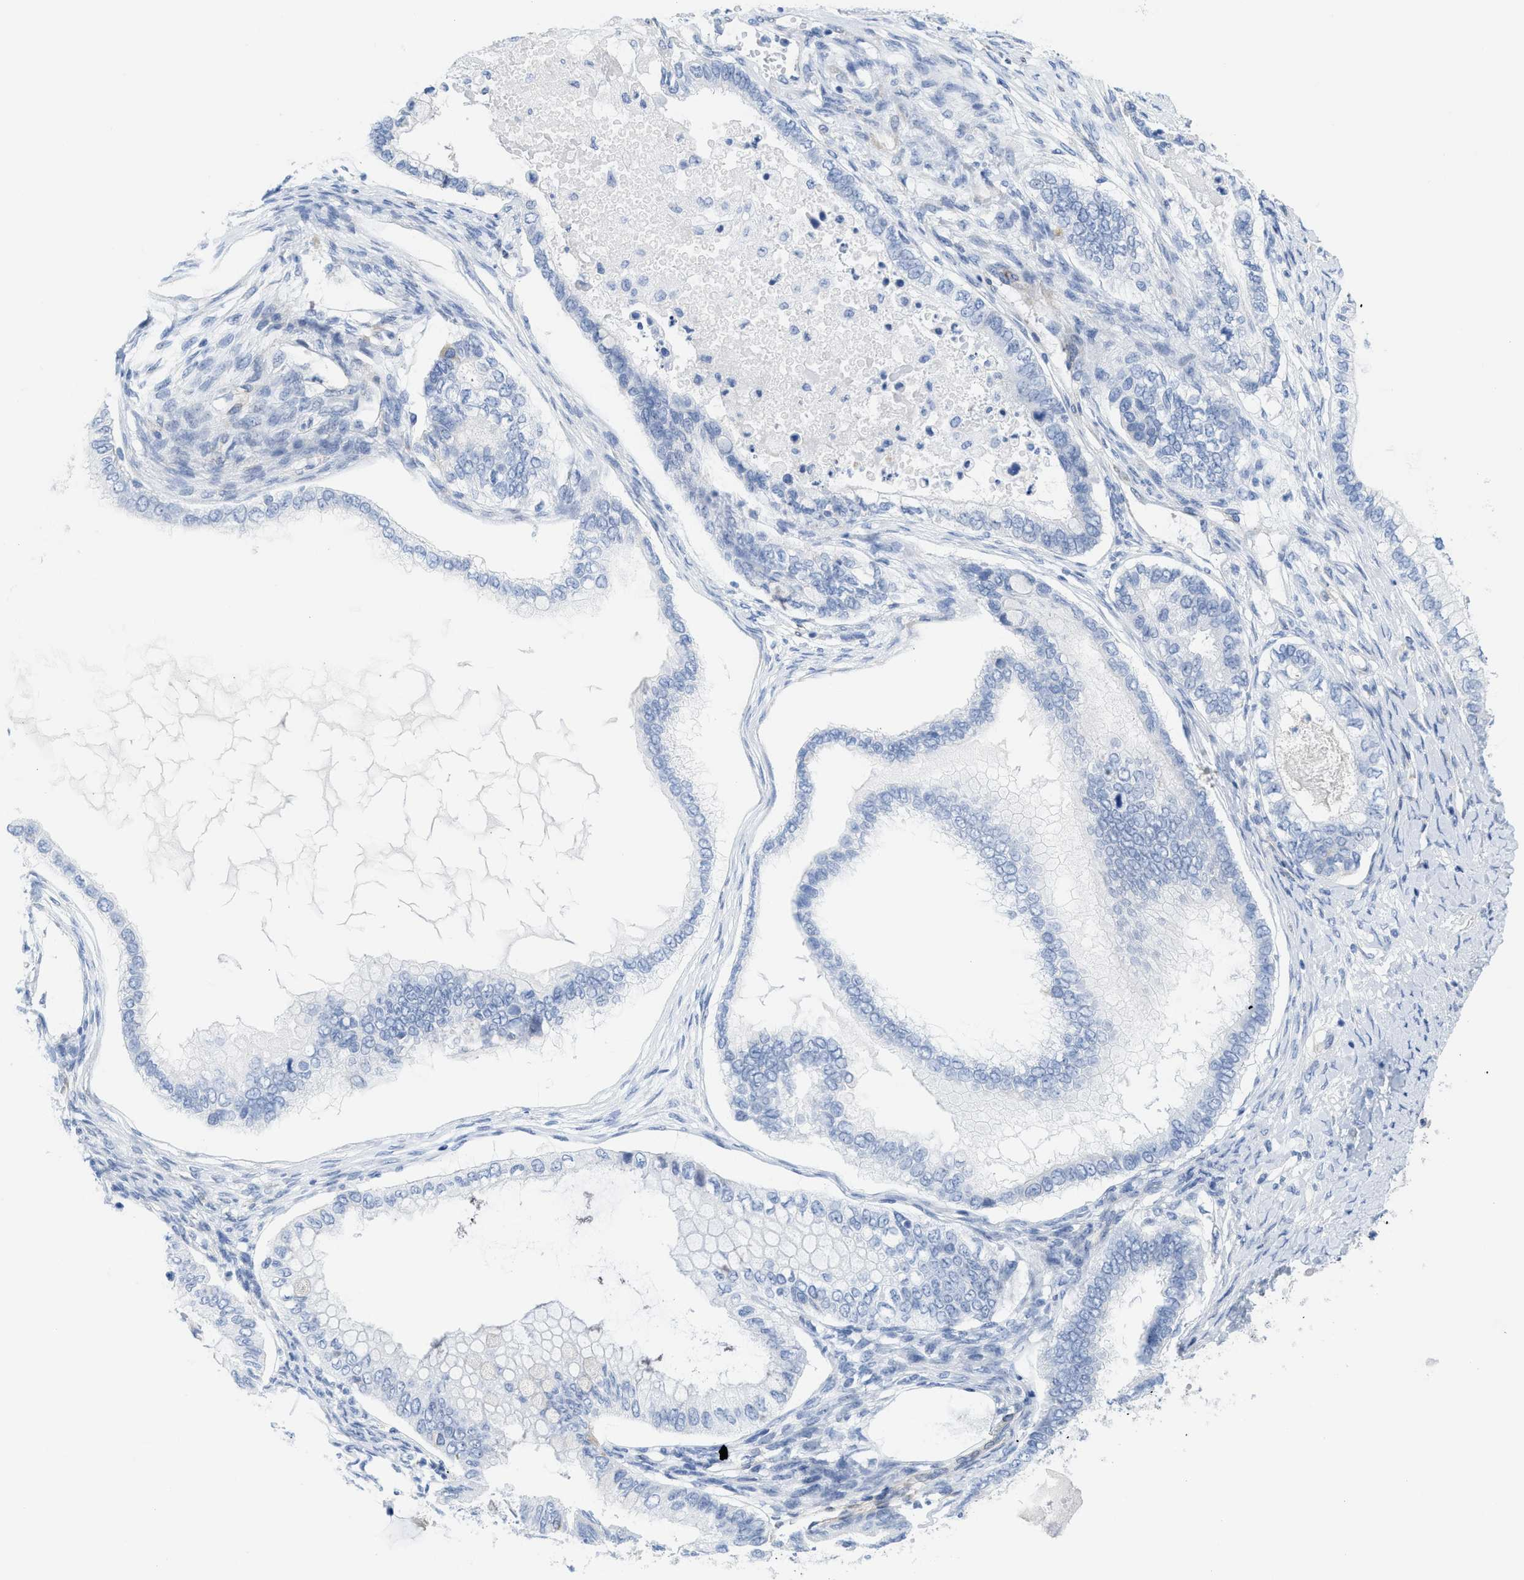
{"staining": {"intensity": "negative", "quantity": "none", "location": "none"}, "tissue": "ovarian cancer", "cell_type": "Tumor cells", "image_type": "cancer", "snomed": [{"axis": "morphology", "description": "Cystadenocarcinoma, mucinous, NOS"}, {"axis": "topography", "description": "Ovary"}], "caption": "Ovarian cancer (mucinous cystadenocarcinoma) was stained to show a protein in brown. There is no significant positivity in tumor cells.", "gene": "TUB", "patient": {"sex": "female", "age": 80}}